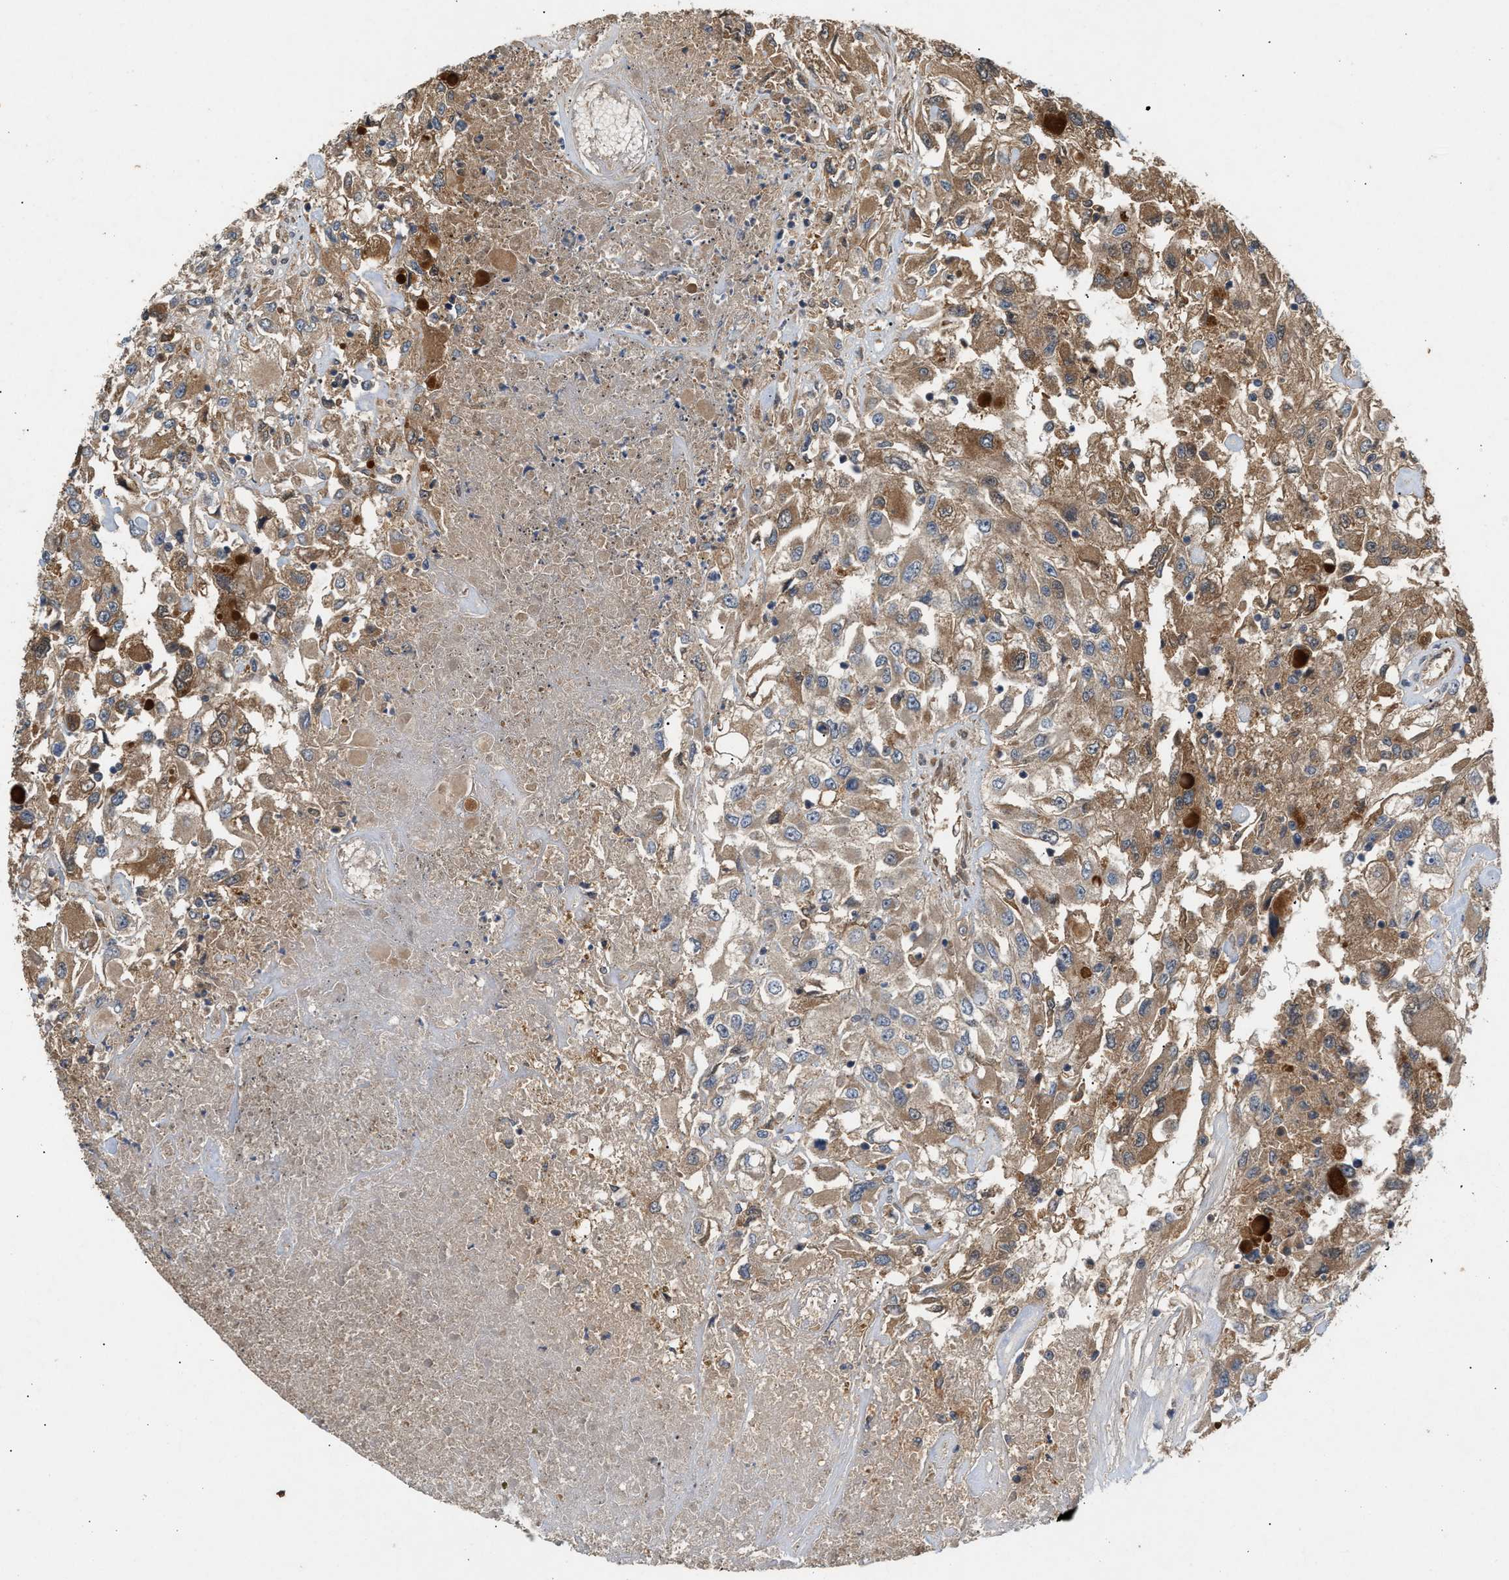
{"staining": {"intensity": "moderate", "quantity": ">75%", "location": "cytoplasmic/membranous"}, "tissue": "renal cancer", "cell_type": "Tumor cells", "image_type": "cancer", "snomed": [{"axis": "morphology", "description": "Adenocarcinoma, NOS"}, {"axis": "topography", "description": "Kidney"}], "caption": "Renal cancer (adenocarcinoma) stained with DAB IHC exhibits medium levels of moderate cytoplasmic/membranous staining in approximately >75% of tumor cells.", "gene": "RUSC2", "patient": {"sex": "female", "age": 52}}